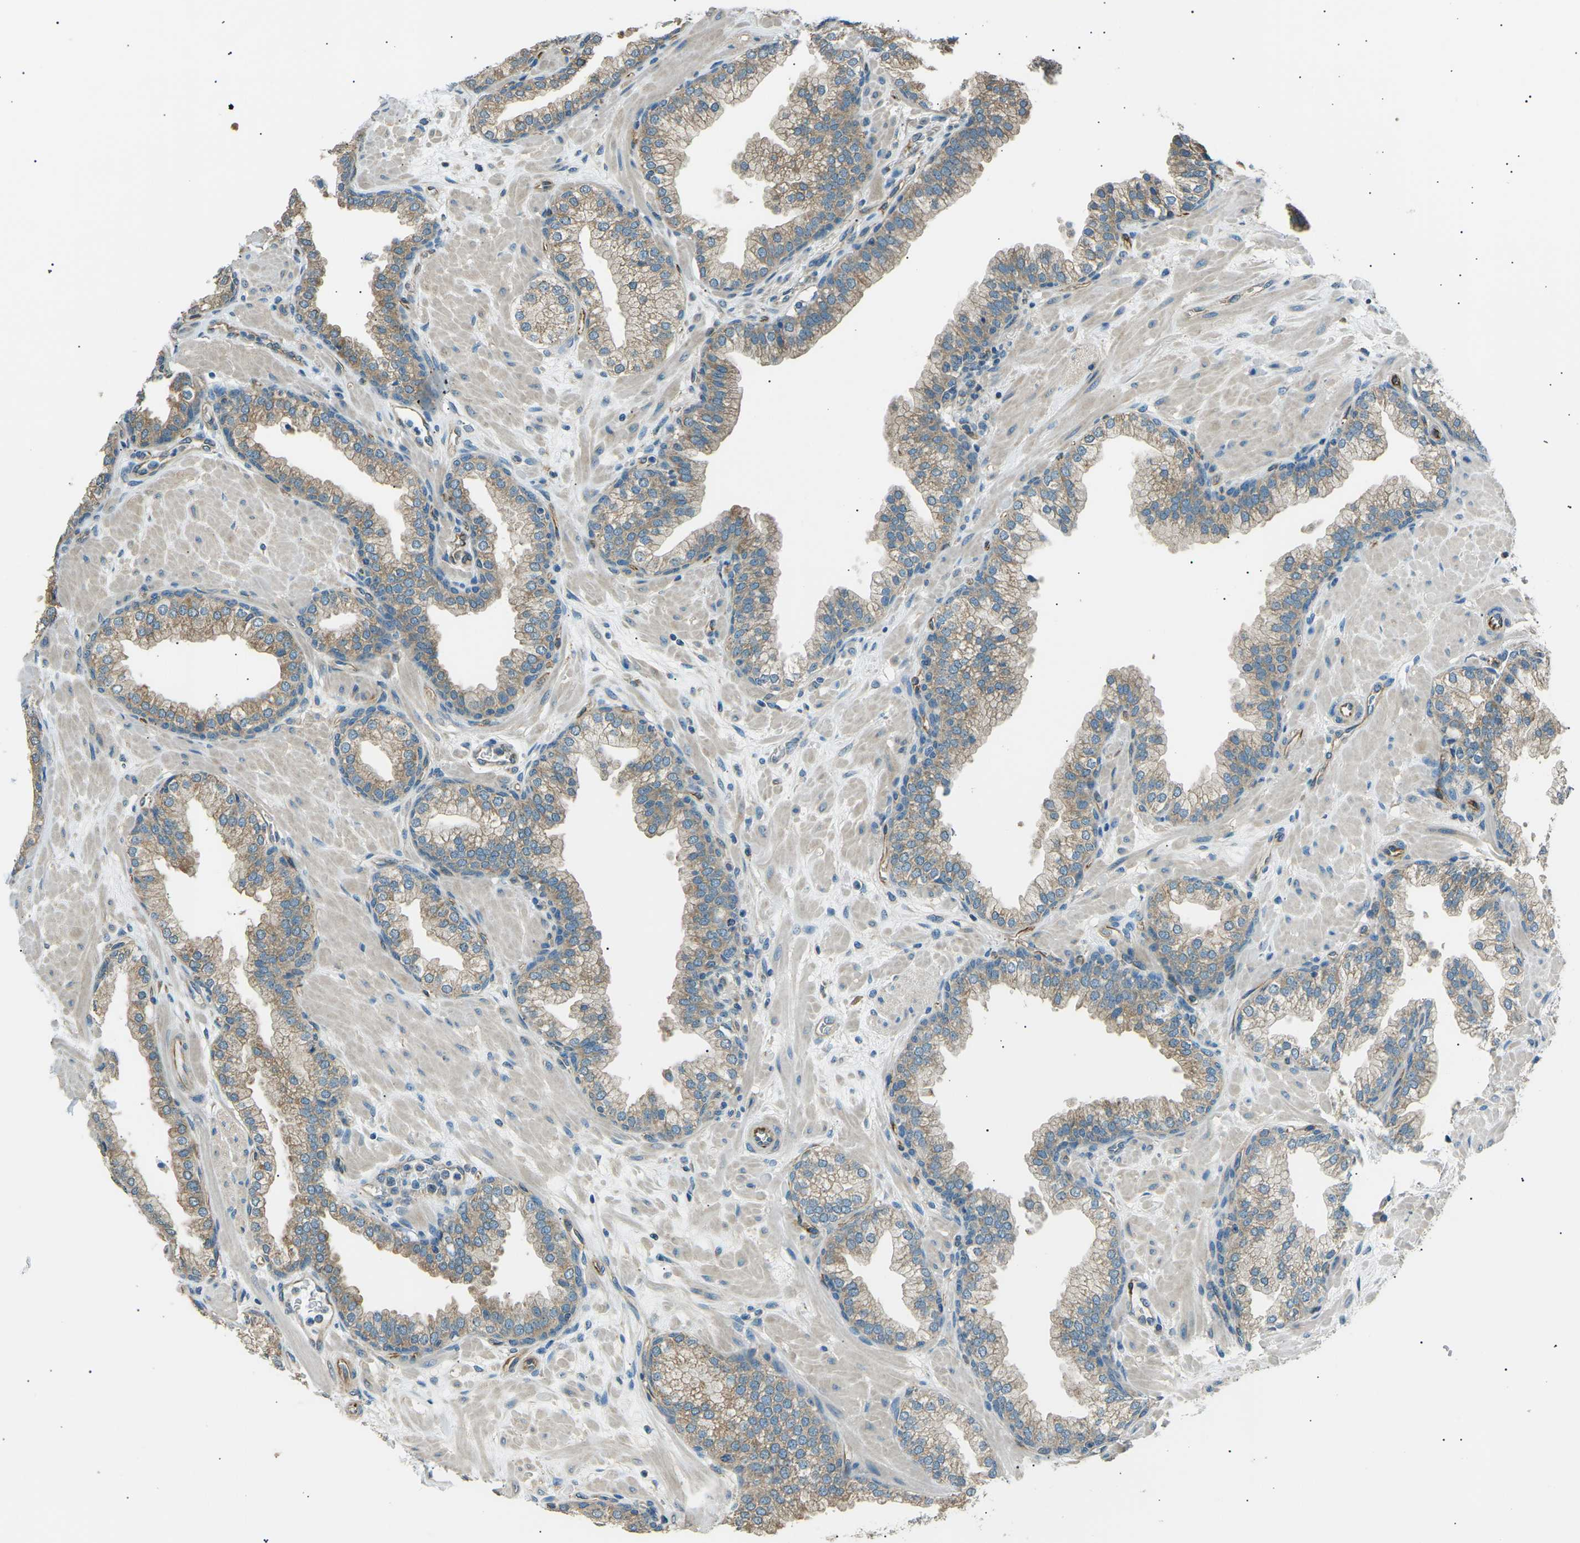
{"staining": {"intensity": "weak", "quantity": ">75%", "location": "cytoplasmic/membranous"}, "tissue": "prostate", "cell_type": "Glandular cells", "image_type": "normal", "snomed": [{"axis": "morphology", "description": "Normal tissue, NOS"}, {"axis": "morphology", "description": "Urothelial carcinoma, Low grade"}, {"axis": "topography", "description": "Urinary bladder"}, {"axis": "topography", "description": "Prostate"}], "caption": "This histopathology image displays IHC staining of normal prostate, with low weak cytoplasmic/membranous expression in approximately >75% of glandular cells.", "gene": "SLK", "patient": {"sex": "male", "age": 60}}